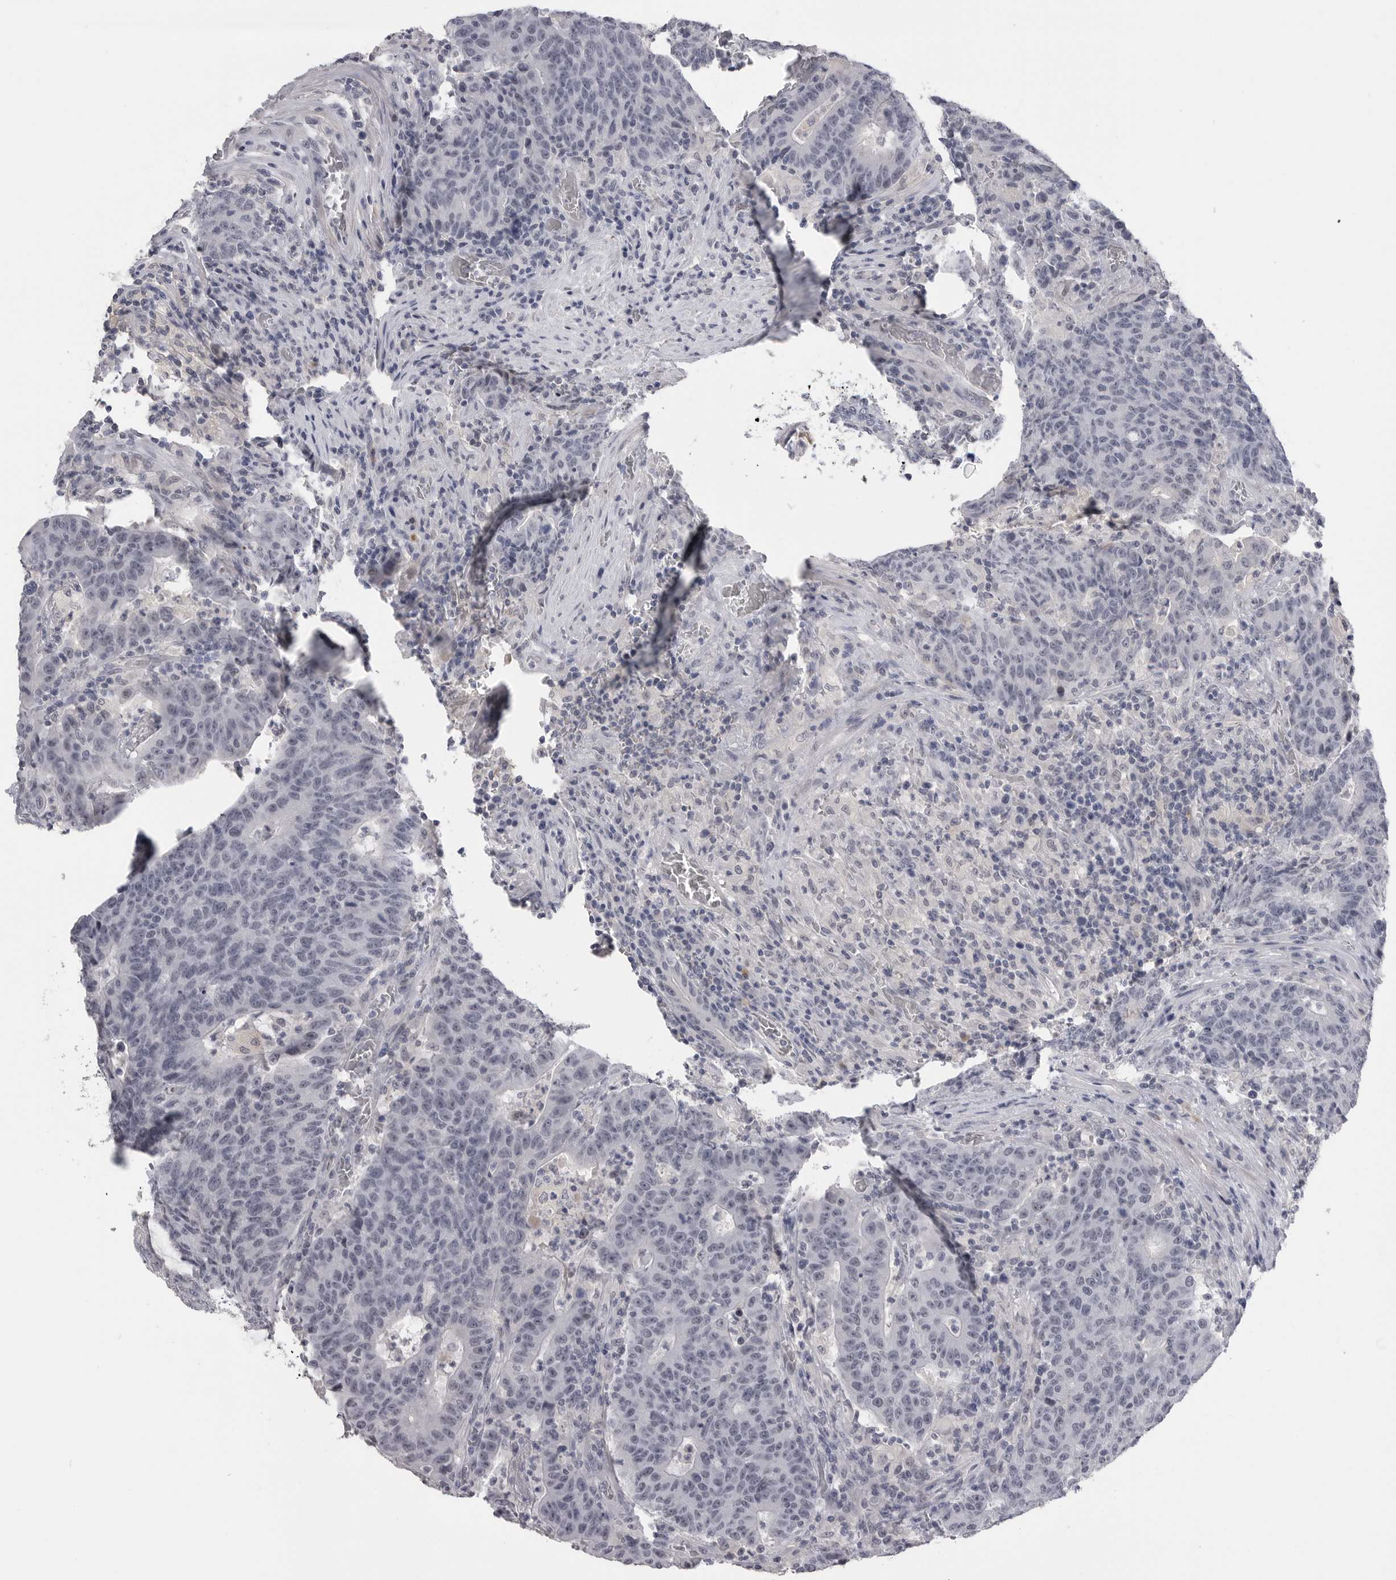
{"staining": {"intensity": "negative", "quantity": "none", "location": "none"}, "tissue": "colorectal cancer", "cell_type": "Tumor cells", "image_type": "cancer", "snomed": [{"axis": "morphology", "description": "Adenocarcinoma, NOS"}, {"axis": "topography", "description": "Colon"}], "caption": "Tumor cells are negative for brown protein staining in colorectal cancer (adenocarcinoma).", "gene": "PLEKHF1", "patient": {"sex": "female", "age": 75}}